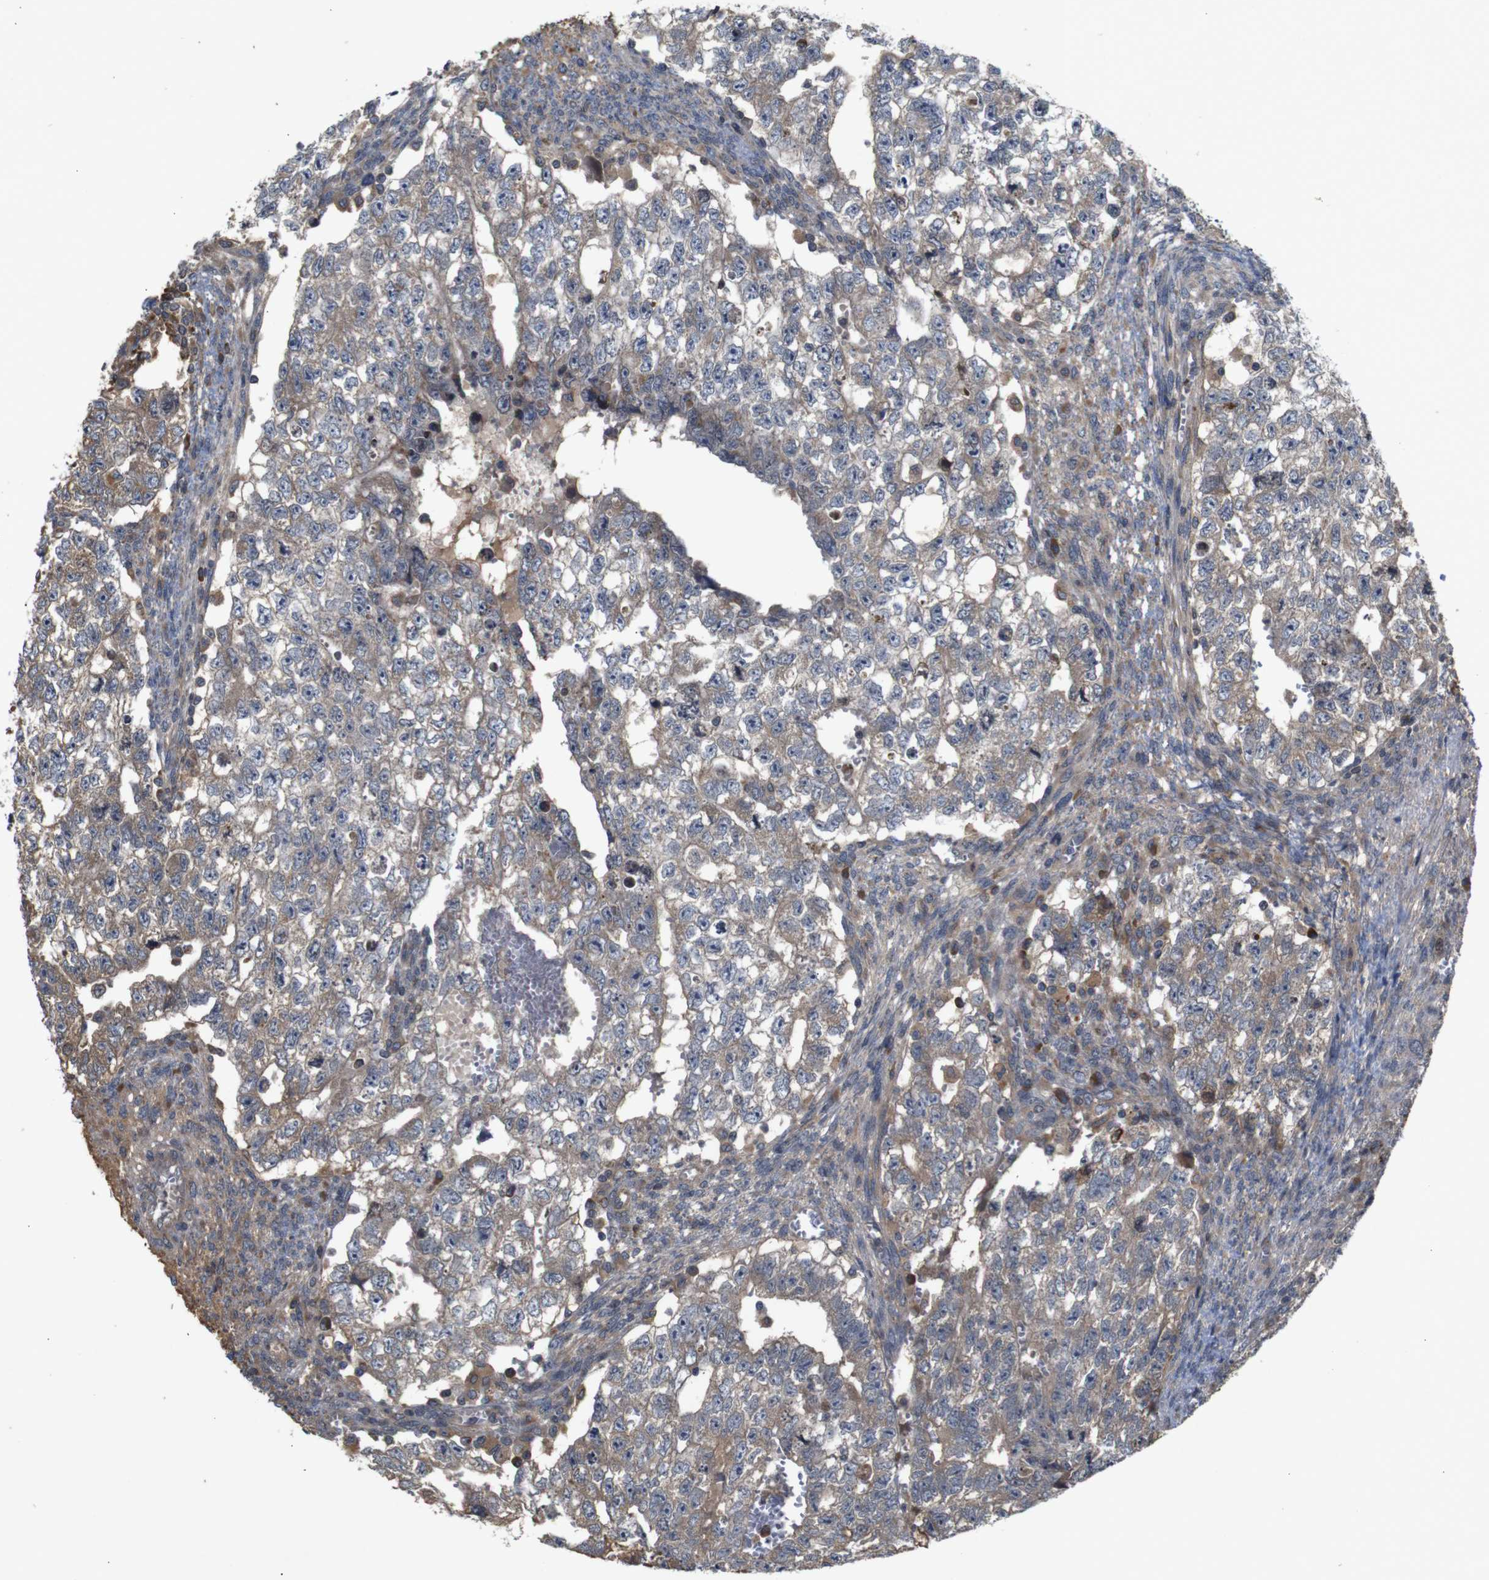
{"staining": {"intensity": "weak", "quantity": ">75%", "location": "cytoplasmic/membranous"}, "tissue": "testis cancer", "cell_type": "Tumor cells", "image_type": "cancer", "snomed": [{"axis": "morphology", "description": "Seminoma, NOS"}, {"axis": "morphology", "description": "Carcinoma, Embryonal, NOS"}, {"axis": "topography", "description": "Testis"}], "caption": "Testis embryonal carcinoma was stained to show a protein in brown. There is low levels of weak cytoplasmic/membranous positivity in approximately >75% of tumor cells. (Brightfield microscopy of DAB IHC at high magnification).", "gene": "PTPN1", "patient": {"sex": "male", "age": 38}}